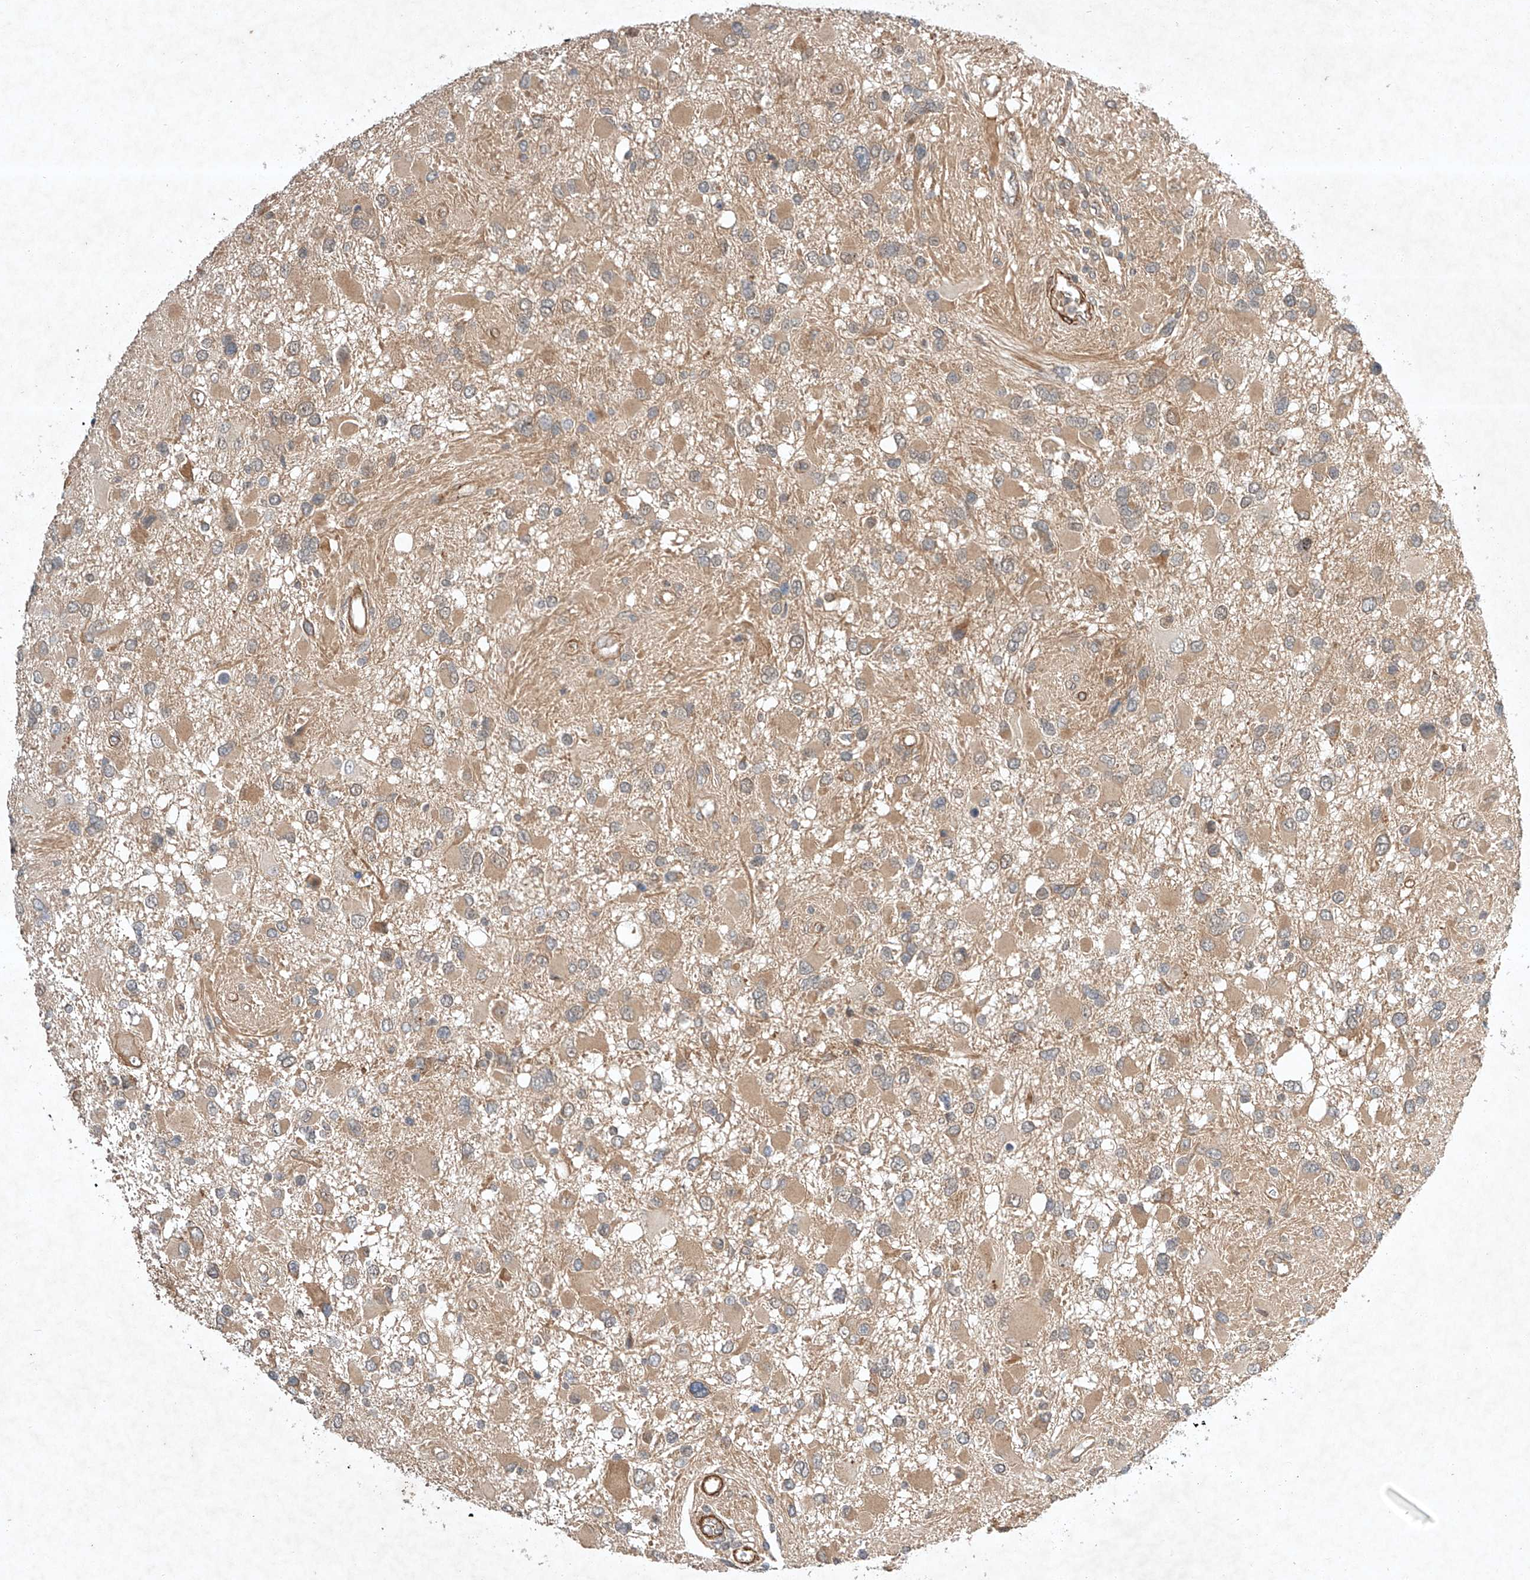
{"staining": {"intensity": "weak", "quantity": ">75%", "location": "cytoplasmic/membranous"}, "tissue": "glioma", "cell_type": "Tumor cells", "image_type": "cancer", "snomed": [{"axis": "morphology", "description": "Glioma, malignant, High grade"}, {"axis": "topography", "description": "Brain"}], "caption": "Protein expression analysis of human high-grade glioma (malignant) reveals weak cytoplasmic/membranous positivity in about >75% of tumor cells.", "gene": "ARHGAP33", "patient": {"sex": "male", "age": 53}}